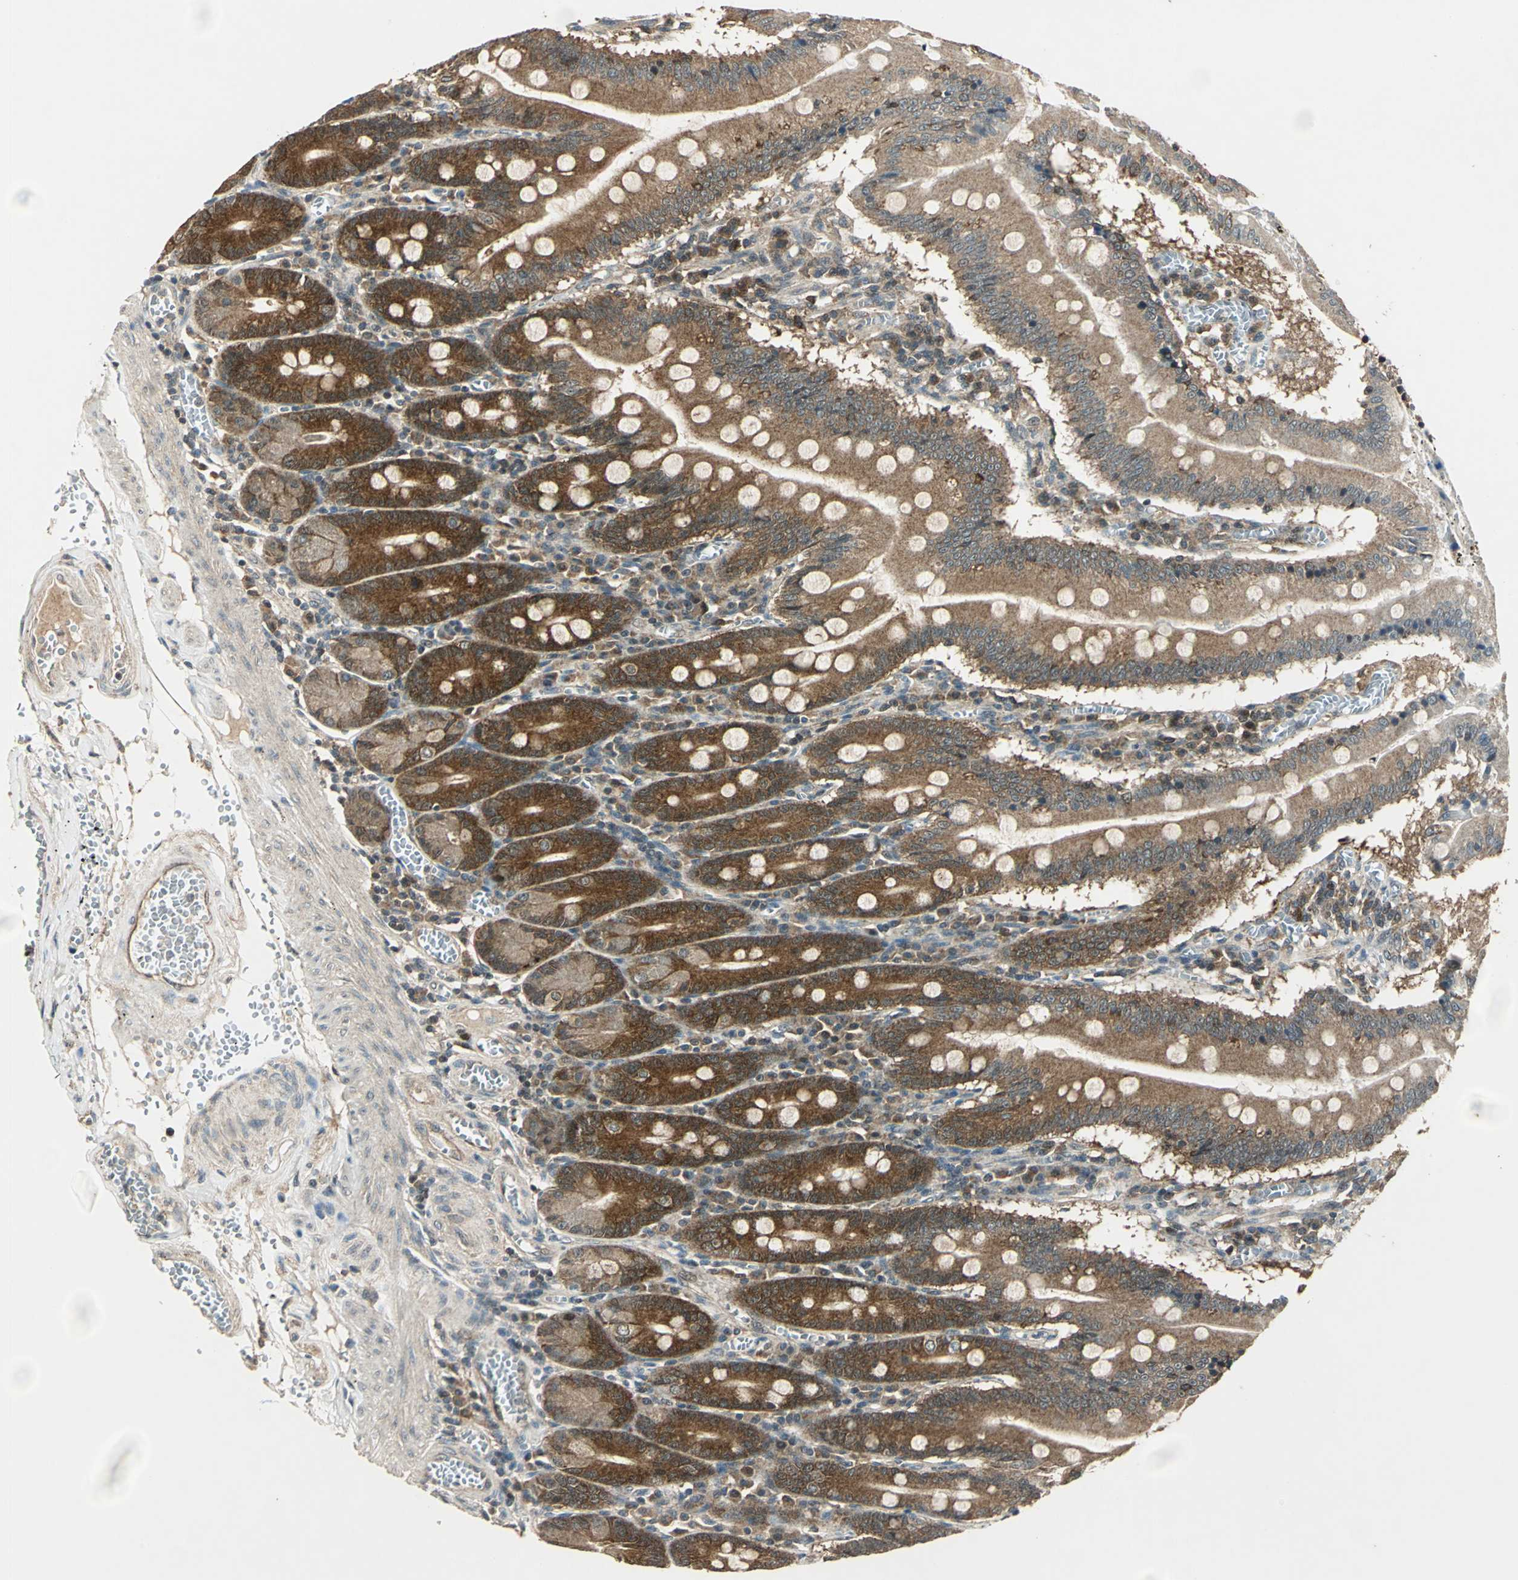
{"staining": {"intensity": "strong", "quantity": ">75%", "location": "cytoplasmic/membranous"}, "tissue": "small intestine", "cell_type": "Glandular cells", "image_type": "normal", "snomed": [{"axis": "morphology", "description": "Normal tissue, NOS"}, {"axis": "topography", "description": "Small intestine"}], "caption": "Protein staining by immunohistochemistry (IHC) demonstrates strong cytoplasmic/membranous staining in about >75% of glandular cells in benign small intestine.", "gene": "AHSA1", "patient": {"sex": "male", "age": 71}}